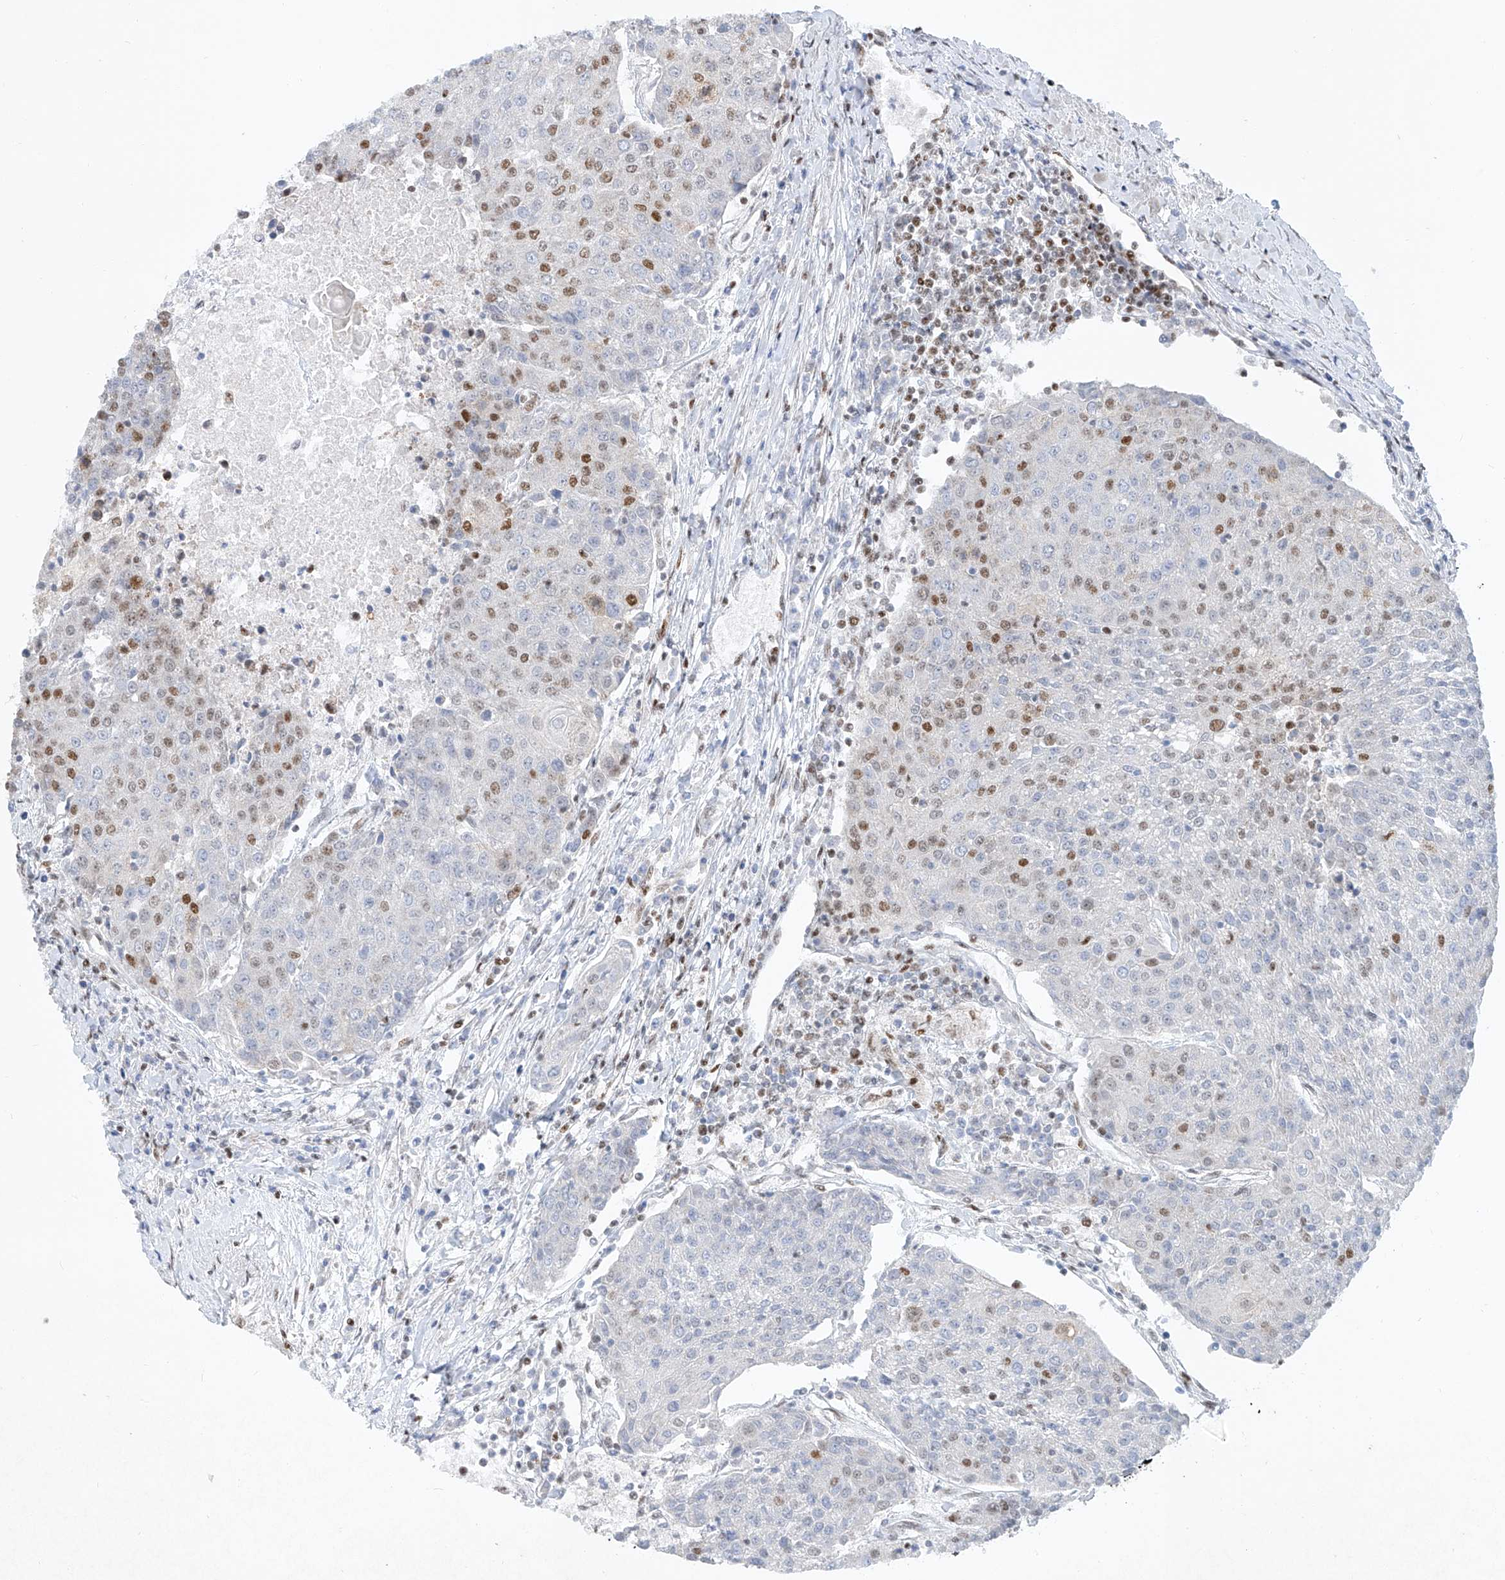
{"staining": {"intensity": "moderate", "quantity": "25%-75%", "location": "nuclear"}, "tissue": "urothelial cancer", "cell_type": "Tumor cells", "image_type": "cancer", "snomed": [{"axis": "morphology", "description": "Urothelial carcinoma, High grade"}, {"axis": "topography", "description": "Urinary bladder"}], "caption": "Protein expression by immunohistochemistry shows moderate nuclear expression in approximately 25%-75% of tumor cells in urothelial cancer. Immunohistochemistry (ihc) stains the protein of interest in brown and the nuclei are stained blue.", "gene": "TAF4", "patient": {"sex": "female", "age": 85}}